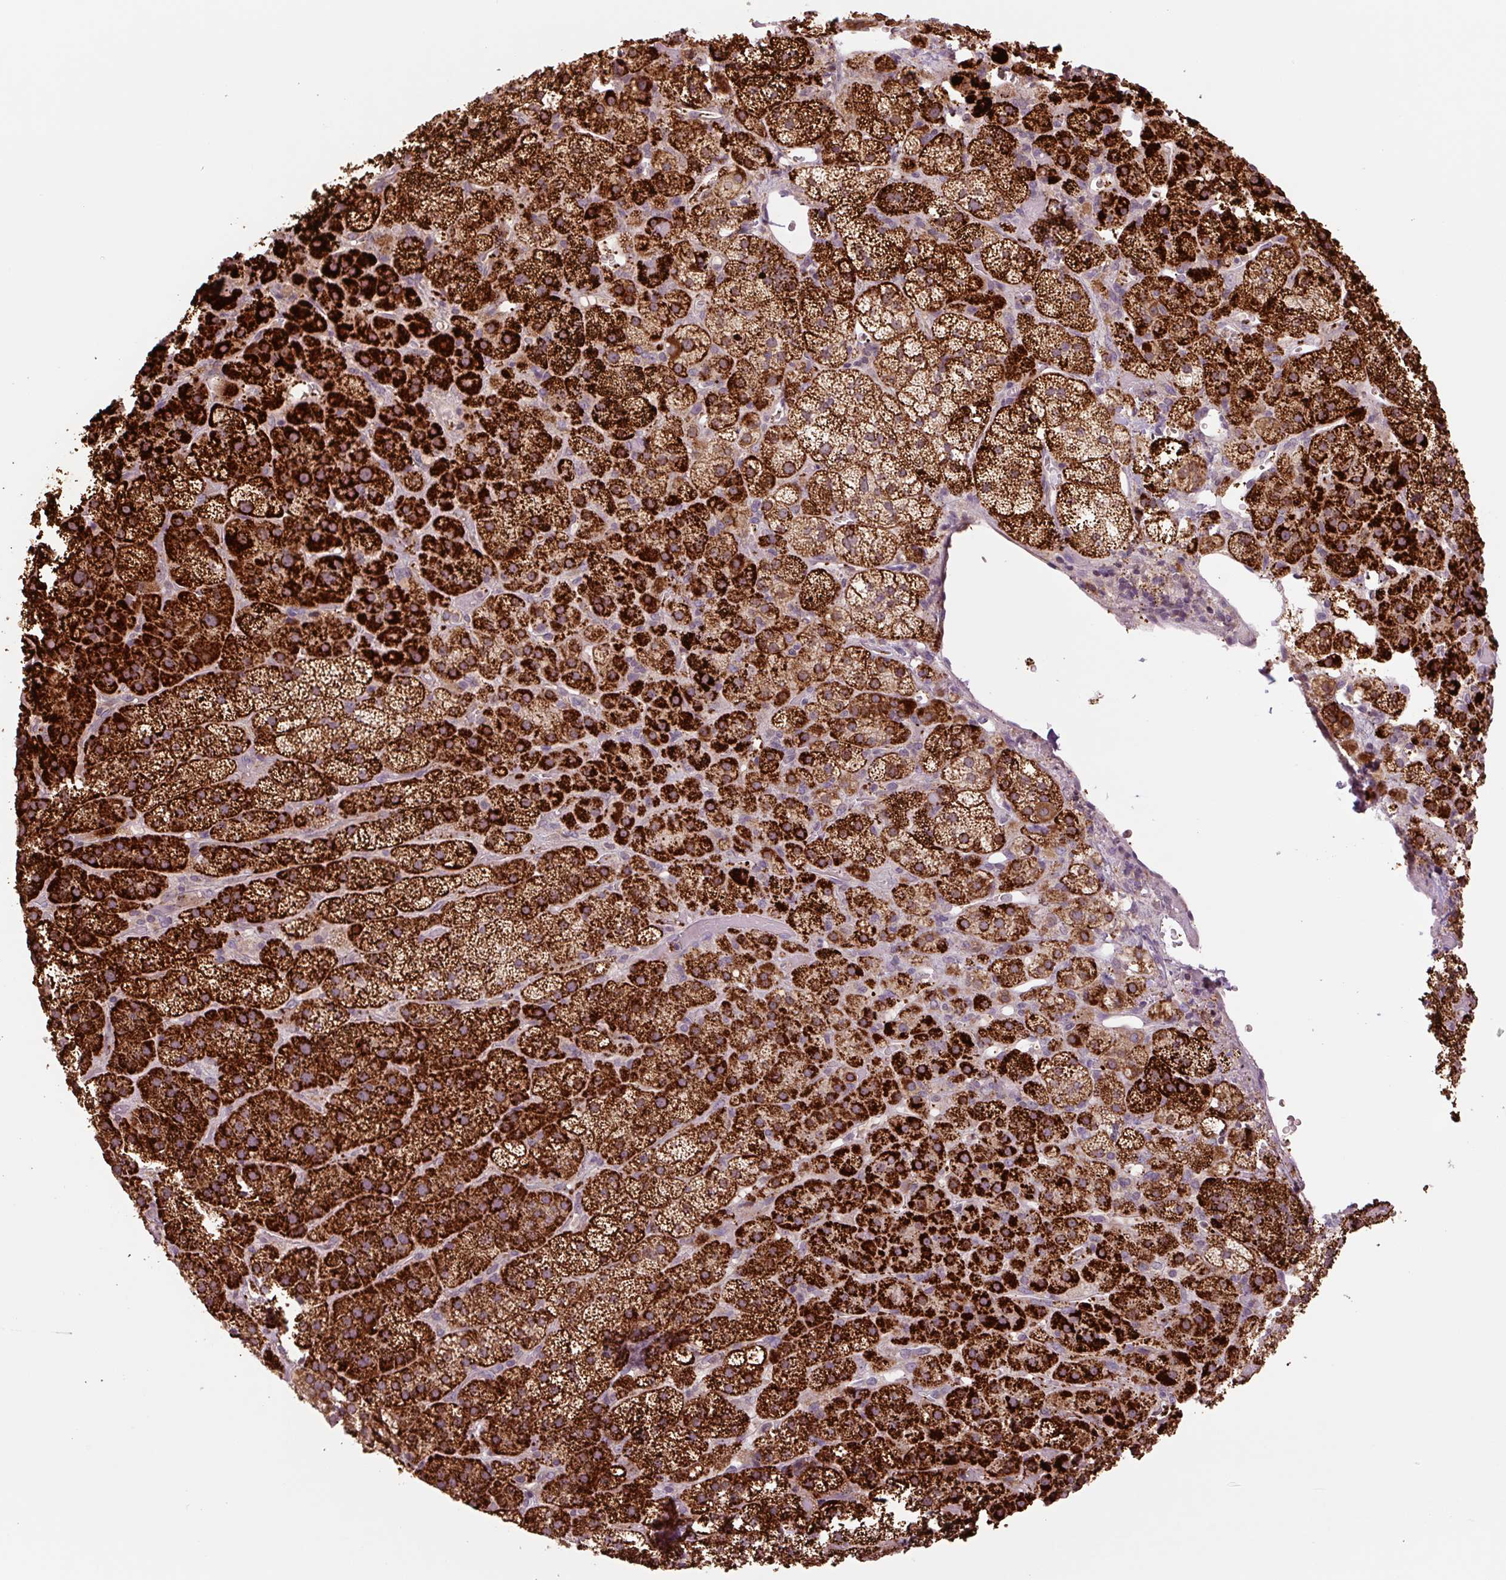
{"staining": {"intensity": "strong", "quantity": ">75%", "location": "cytoplasmic/membranous"}, "tissue": "adrenal gland", "cell_type": "Glandular cells", "image_type": "normal", "snomed": [{"axis": "morphology", "description": "Normal tissue, NOS"}, {"axis": "topography", "description": "Adrenal gland"}], "caption": "Immunohistochemical staining of normal adrenal gland reveals >75% levels of strong cytoplasmic/membranous protein positivity in approximately >75% of glandular cells.", "gene": "TMEM160", "patient": {"sex": "male", "age": 57}}